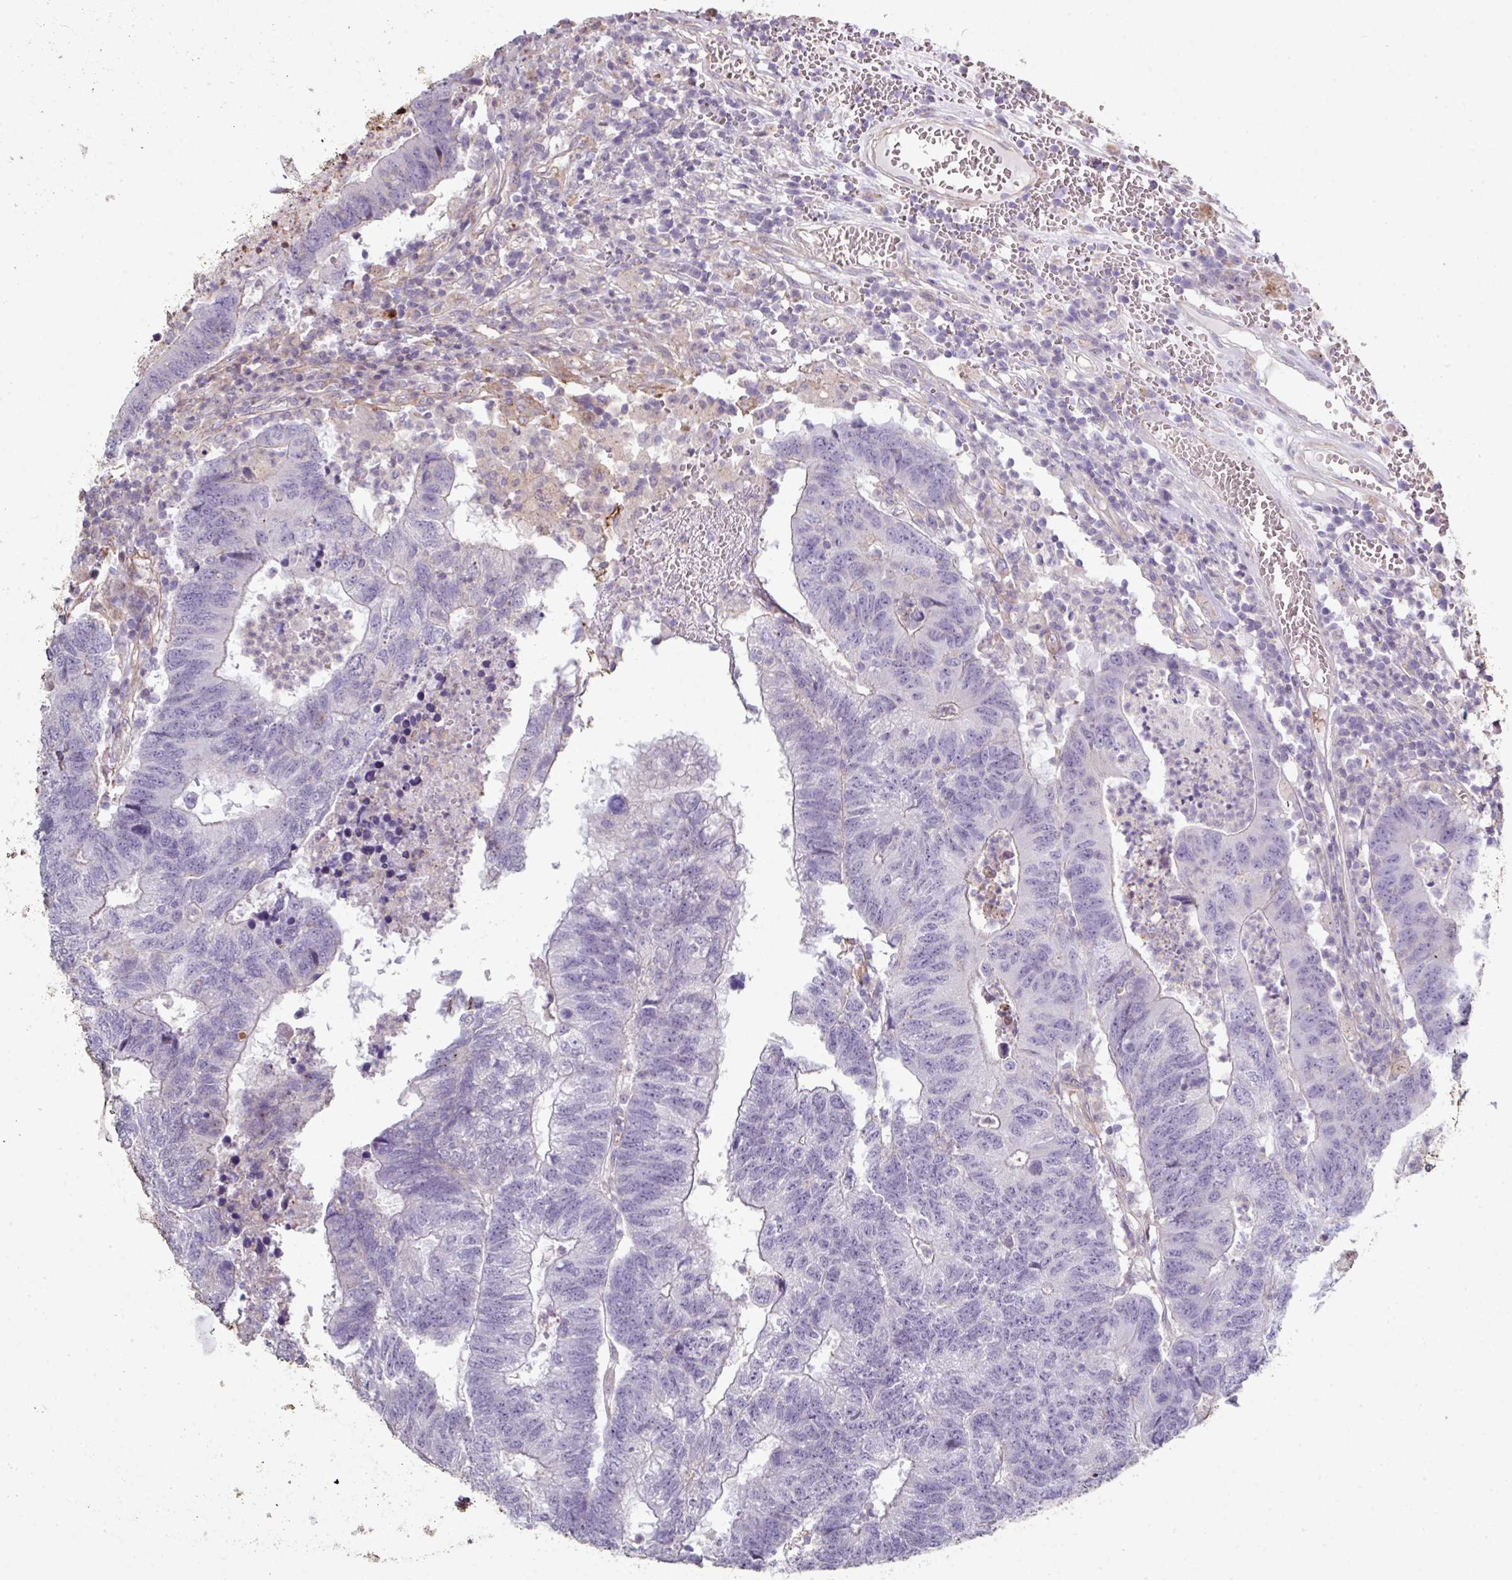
{"staining": {"intensity": "negative", "quantity": "none", "location": "none"}, "tissue": "colorectal cancer", "cell_type": "Tumor cells", "image_type": "cancer", "snomed": [{"axis": "morphology", "description": "Adenocarcinoma, NOS"}, {"axis": "topography", "description": "Colon"}], "caption": "Photomicrograph shows no protein positivity in tumor cells of adenocarcinoma (colorectal) tissue. (Immunohistochemistry, brightfield microscopy, high magnification).", "gene": "ANO9", "patient": {"sex": "female", "age": 48}}